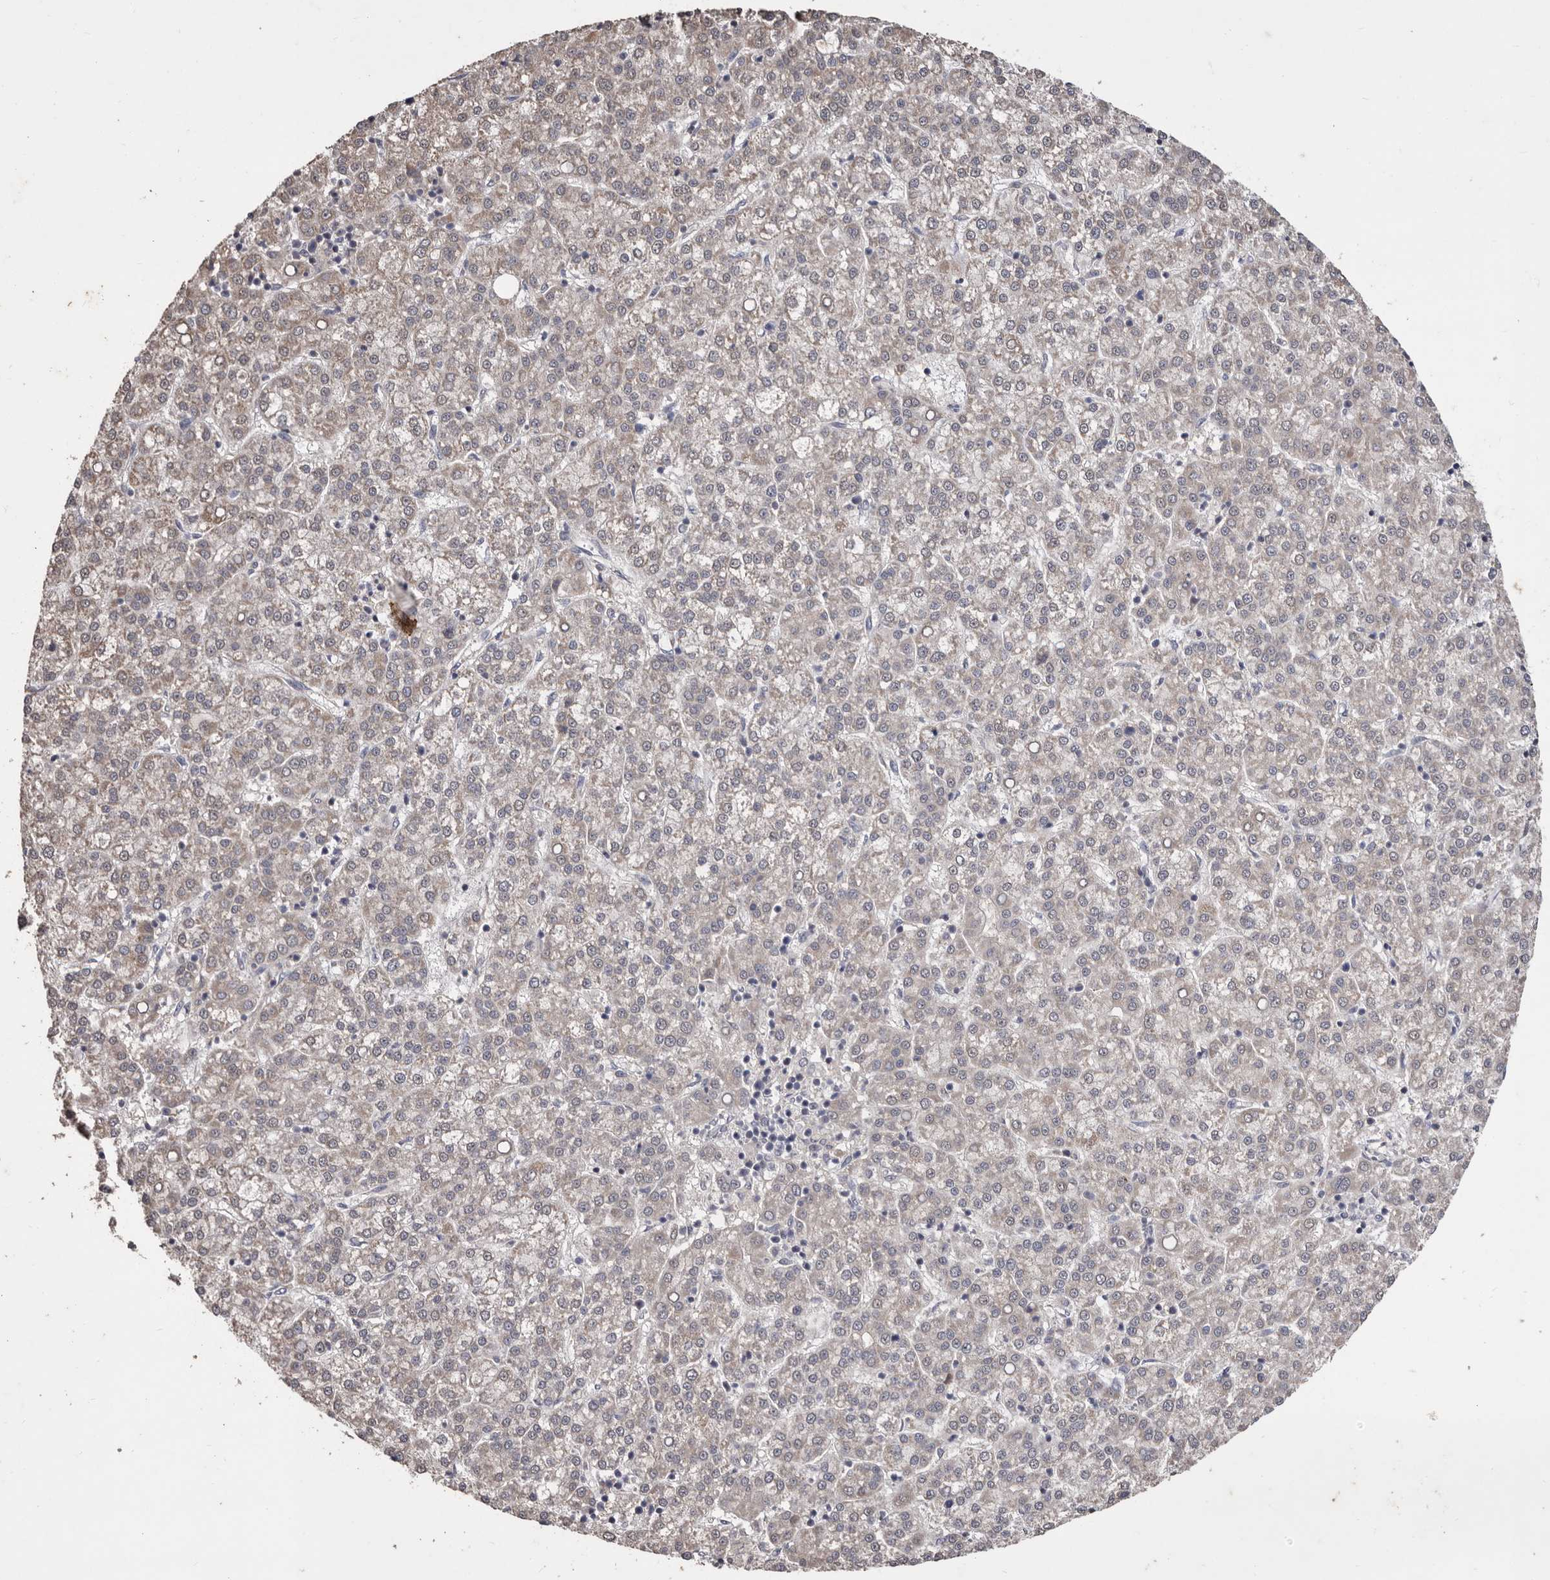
{"staining": {"intensity": "weak", "quantity": "<25%", "location": "cytoplasmic/membranous"}, "tissue": "liver cancer", "cell_type": "Tumor cells", "image_type": "cancer", "snomed": [{"axis": "morphology", "description": "Carcinoma, Hepatocellular, NOS"}, {"axis": "topography", "description": "Liver"}], "caption": "The image exhibits no significant positivity in tumor cells of liver cancer. (Immunohistochemistry, brightfield microscopy, high magnification).", "gene": "FLAD1", "patient": {"sex": "female", "age": 58}}